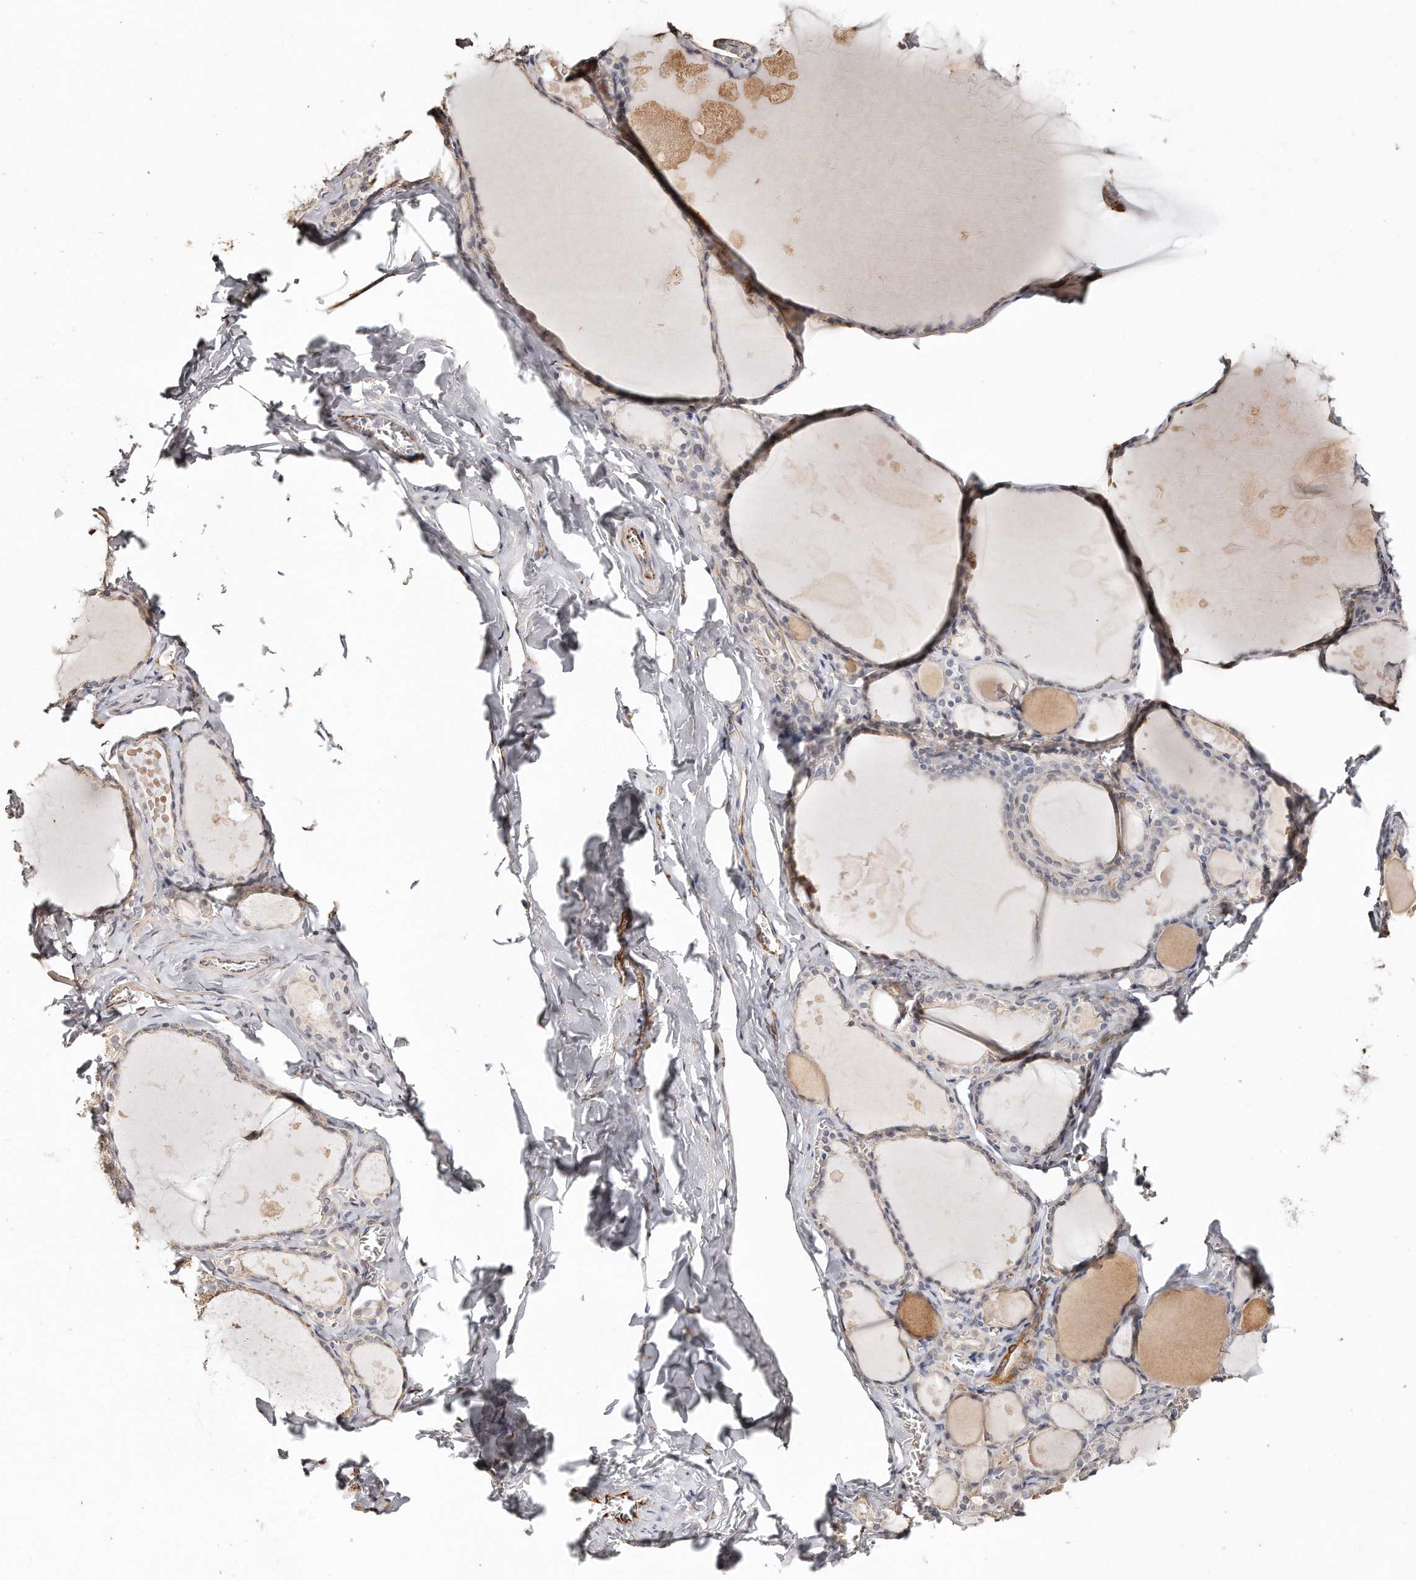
{"staining": {"intensity": "weak", "quantity": "25%-75%", "location": "cytoplasmic/membranous"}, "tissue": "thyroid gland", "cell_type": "Glandular cells", "image_type": "normal", "snomed": [{"axis": "morphology", "description": "Normal tissue, NOS"}, {"axis": "topography", "description": "Thyroid gland"}], "caption": "Brown immunohistochemical staining in normal human thyroid gland exhibits weak cytoplasmic/membranous staining in about 25%-75% of glandular cells. The staining was performed using DAB, with brown indicating positive protein expression. Nuclei are stained blue with hematoxylin.", "gene": "ZYG11A", "patient": {"sex": "male", "age": 56}}